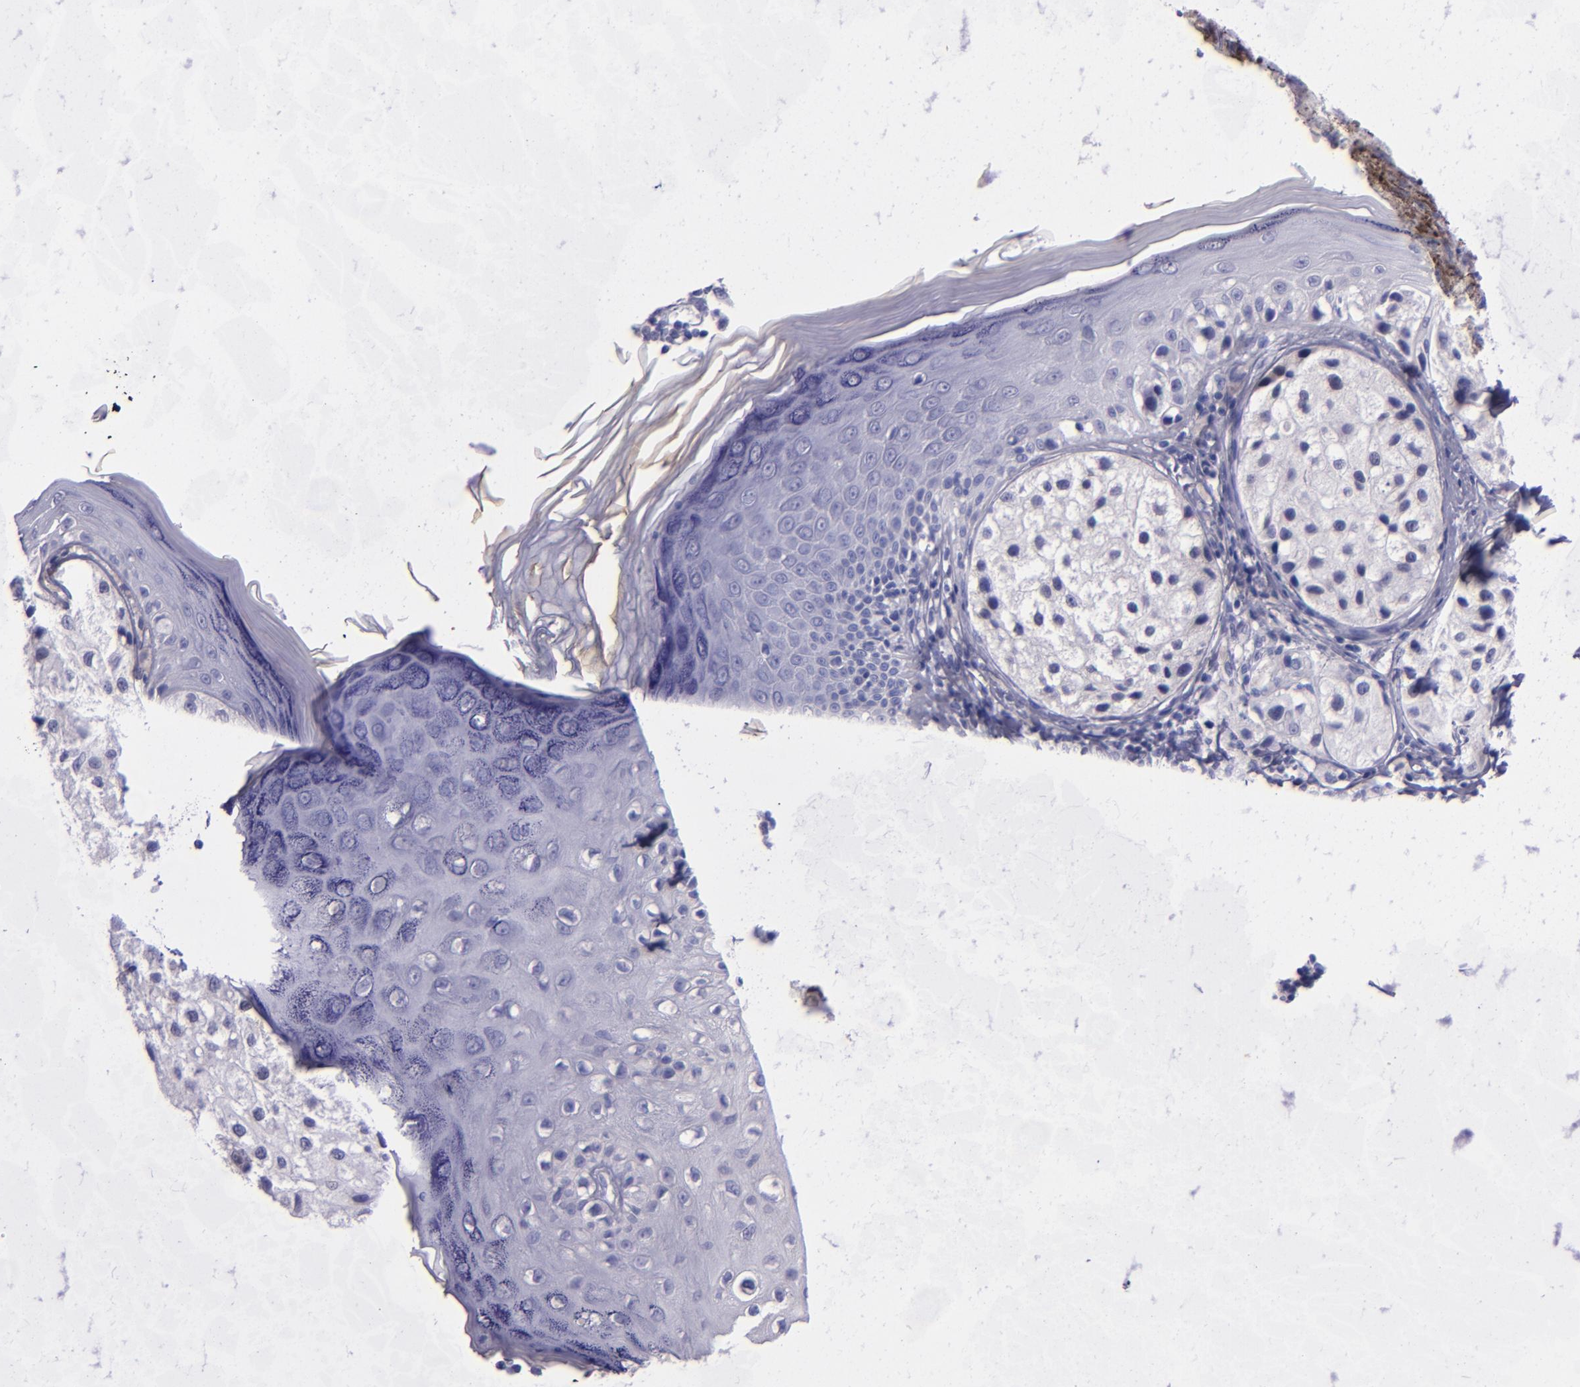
{"staining": {"intensity": "negative", "quantity": "none", "location": "none"}, "tissue": "melanoma", "cell_type": "Tumor cells", "image_type": "cancer", "snomed": [{"axis": "morphology", "description": "Malignant melanoma, NOS"}, {"axis": "topography", "description": "Skin"}], "caption": "The image reveals no staining of tumor cells in malignant melanoma. (Brightfield microscopy of DAB immunohistochemistry (IHC) at high magnification).", "gene": "TNNT3", "patient": {"sex": "male", "age": 23}}